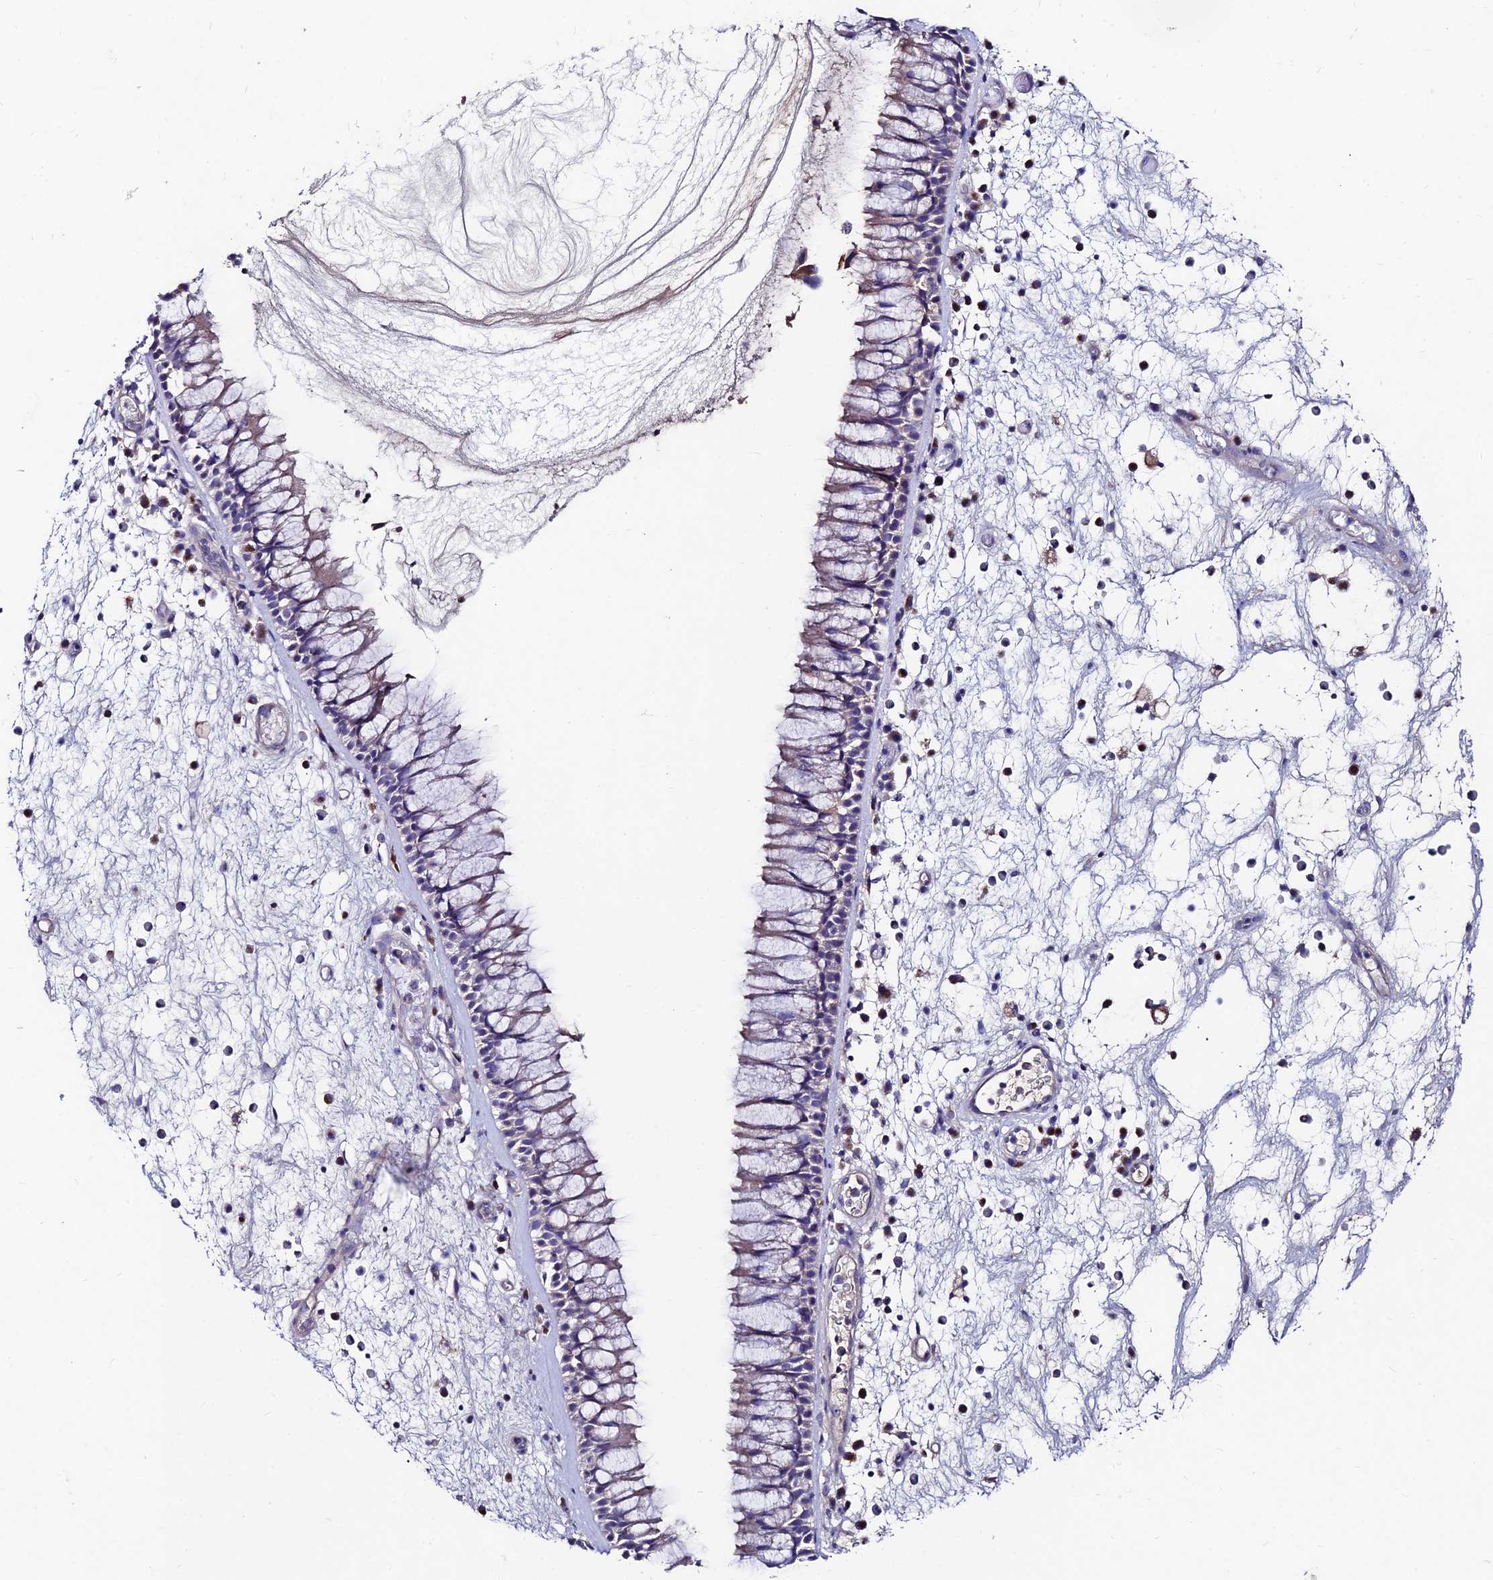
{"staining": {"intensity": "negative", "quantity": "none", "location": "none"}, "tissue": "nasopharynx", "cell_type": "Respiratory epithelial cells", "image_type": "normal", "snomed": [{"axis": "morphology", "description": "Normal tissue, NOS"}, {"axis": "morphology", "description": "Inflammation, NOS"}, {"axis": "morphology", "description": "Malignant melanoma, Metastatic site"}, {"axis": "topography", "description": "Nasopharynx"}], "caption": "Respiratory epithelial cells show no significant protein staining in benign nasopharynx.", "gene": "SLC25A16", "patient": {"sex": "male", "age": 70}}